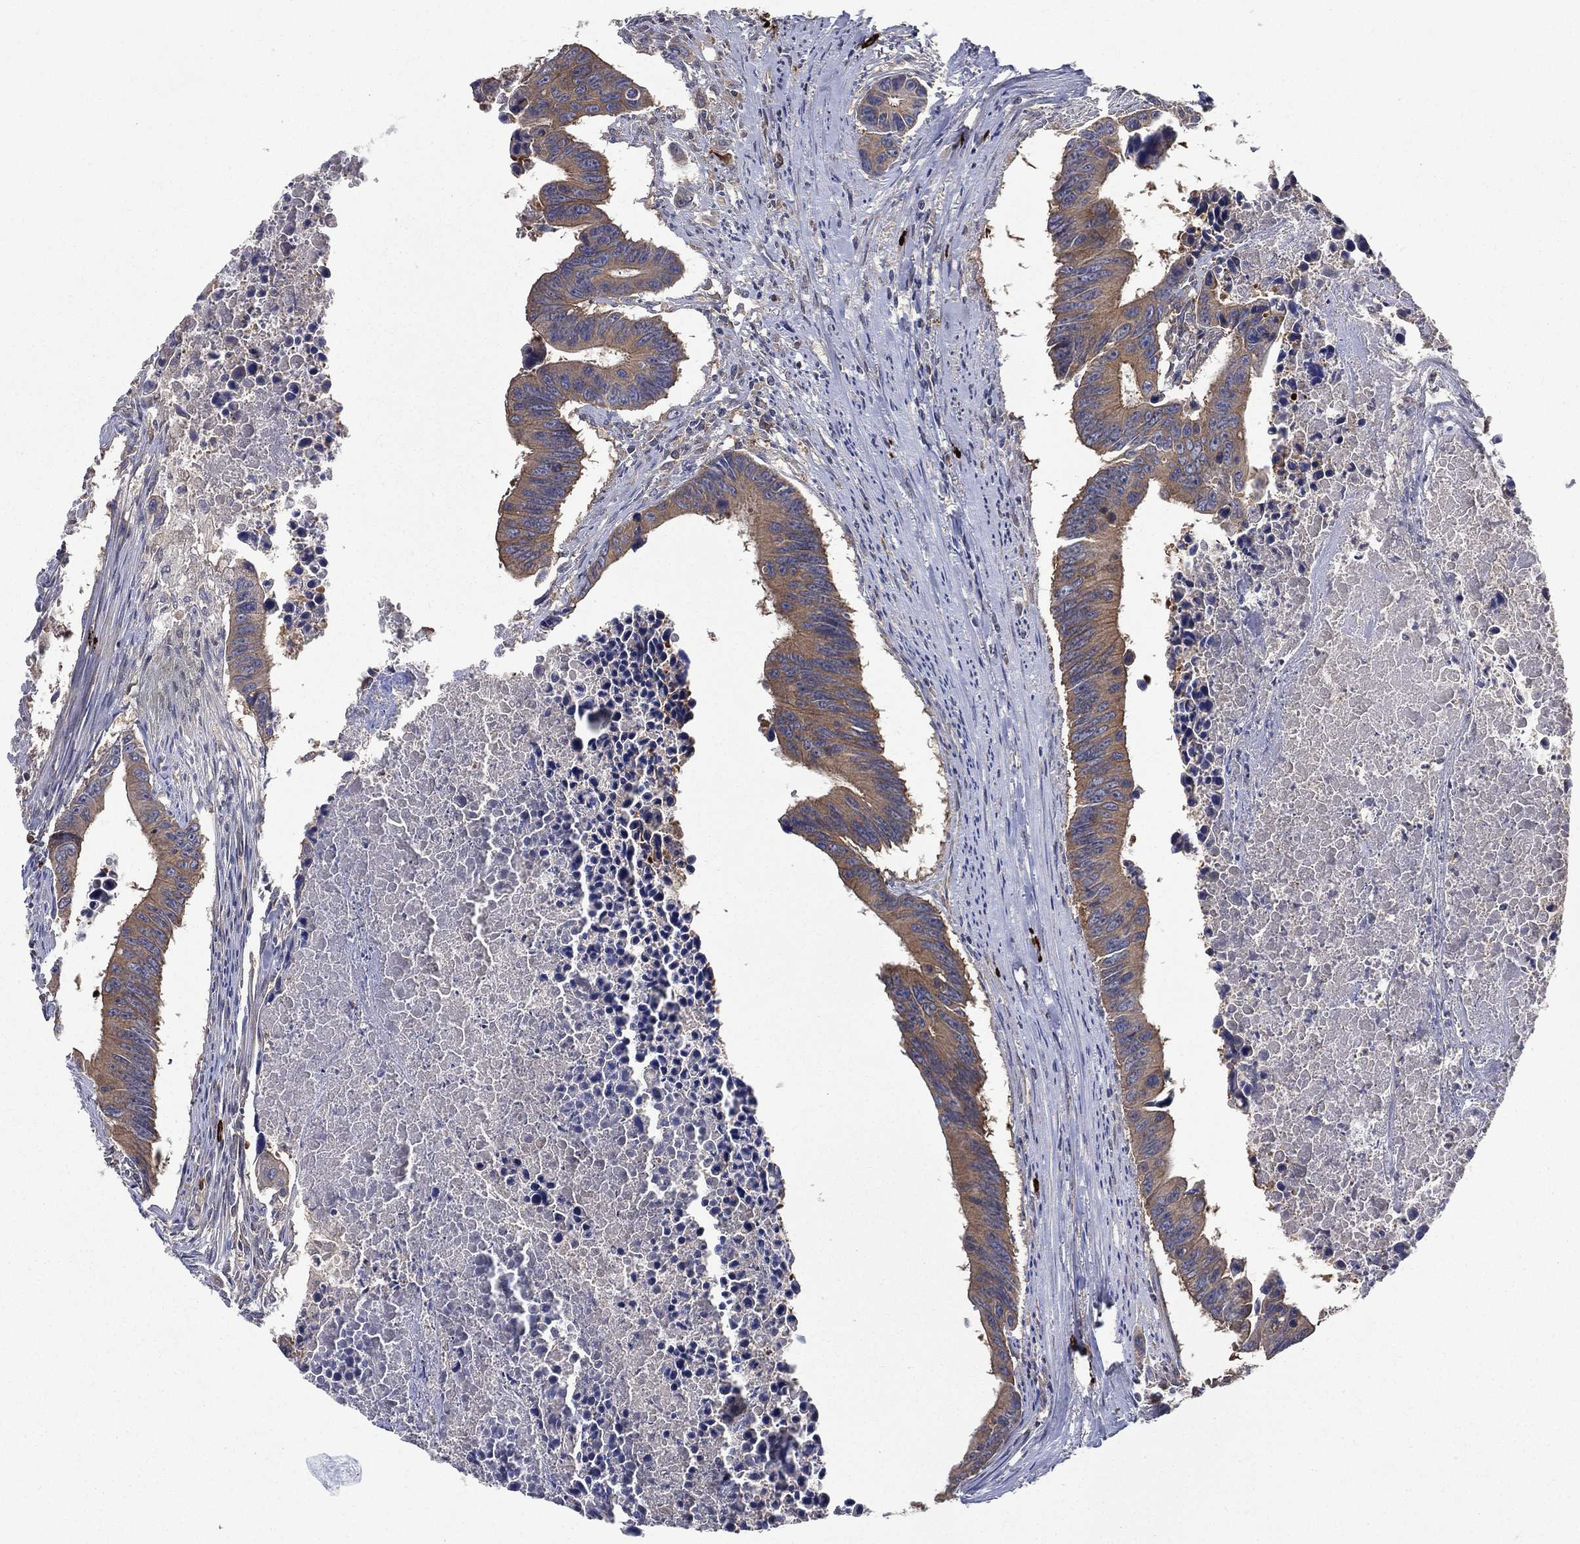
{"staining": {"intensity": "moderate", "quantity": ">75%", "location": "cytoplasmic/membranous"}, "tissue": "colorectal cancer", "cell_type": "Tumor cells", "image_type": "cancer", "snomed": [{"axis": "morphology", "description": "Adenocarcinoma, NOS"}, {"axis": "topography", "description": "Colon"}], "caption": "This photomicrograph exhibits IHC staining of human adenocarcinoma (colorectal), with medium moderate cytoplasmic/membranous positivity in approximately >75% of tumor cells.", "gene": "SMPD3", "patient": {"sex": "female", "age": 87}}